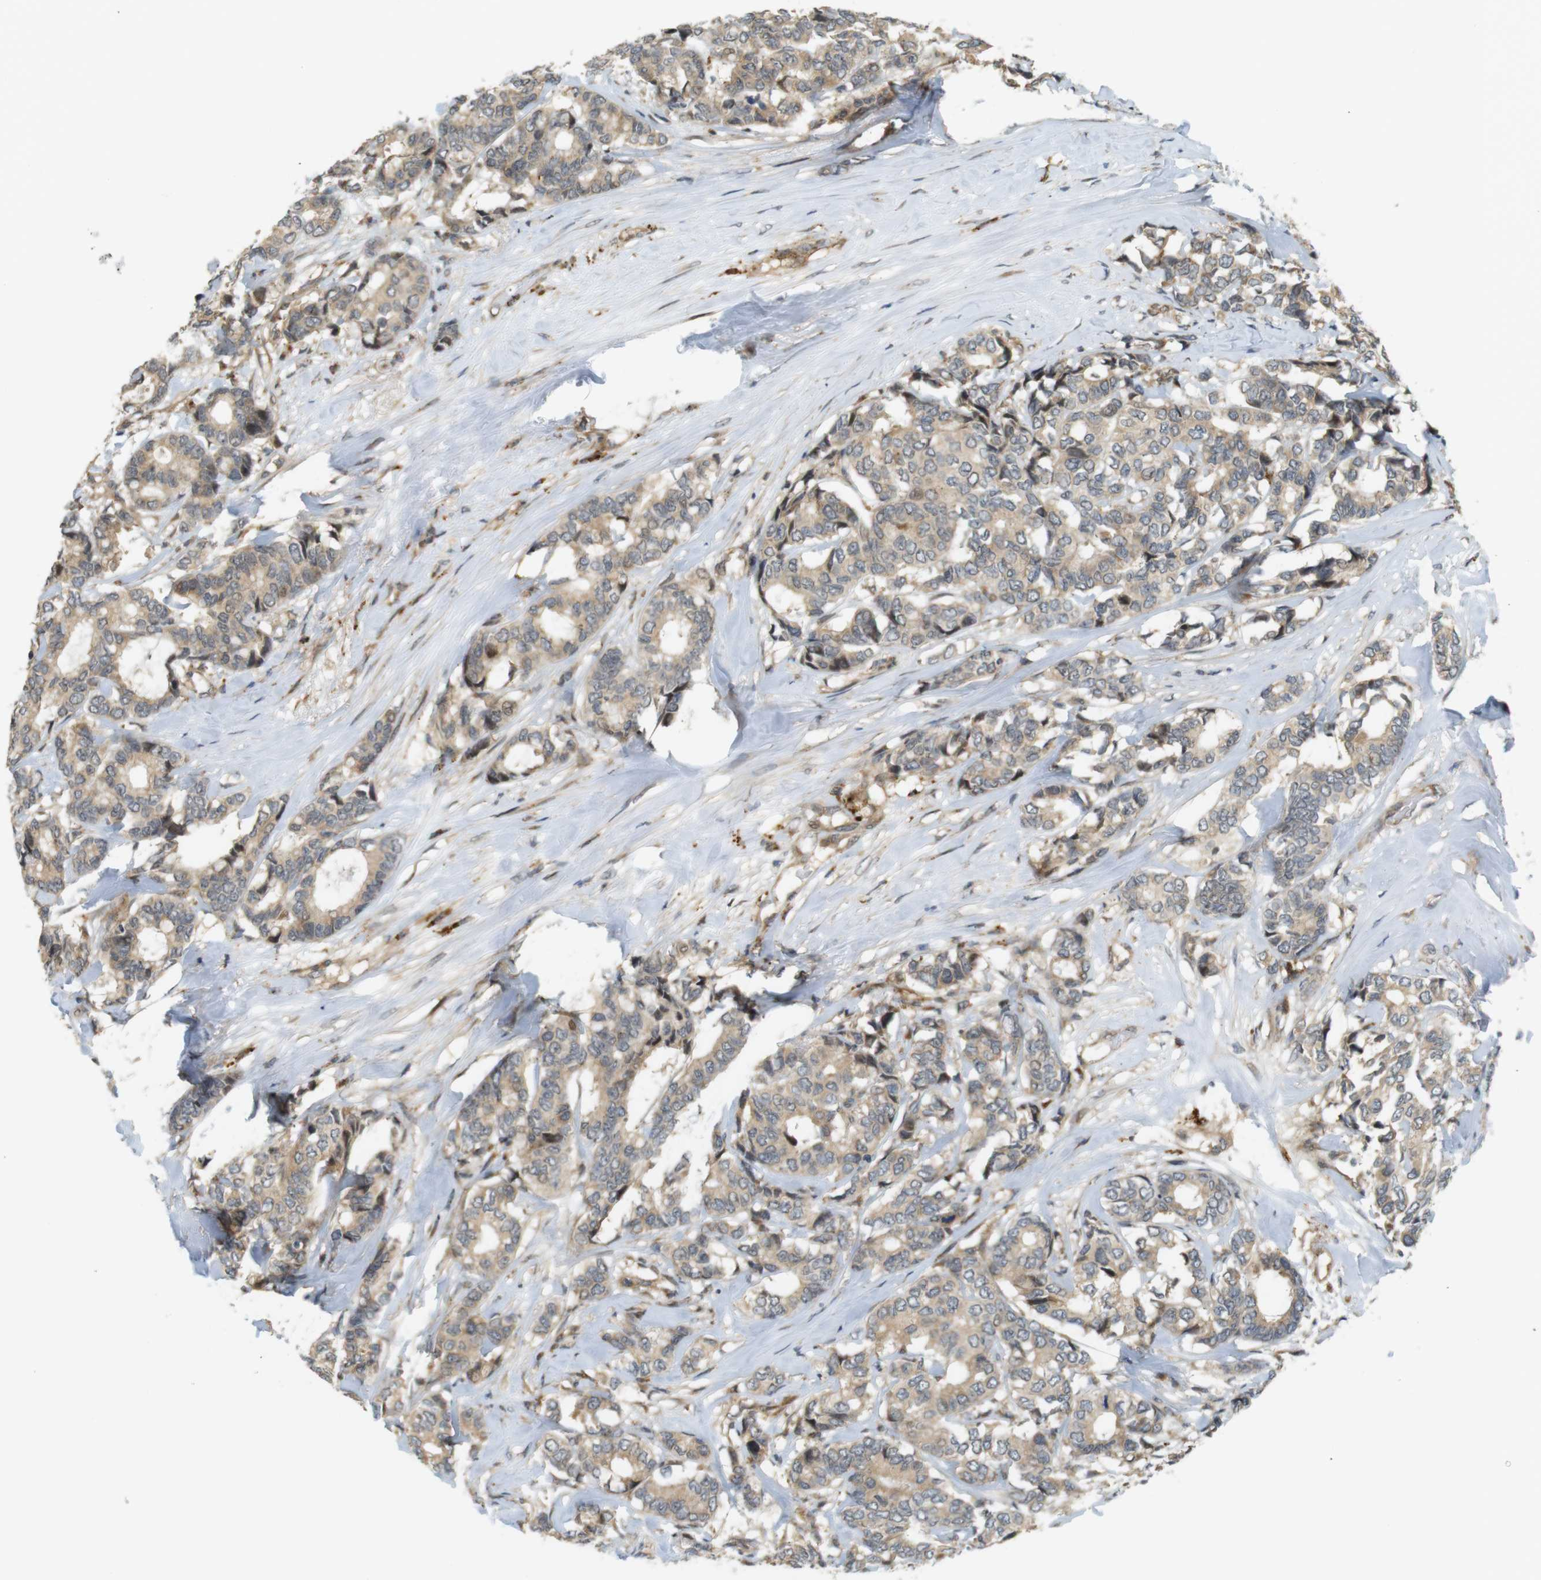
{"staining": {"intensity": "weak", "quantity": ">75%", "location": "cytoplasmic/membranous"}, "tissue": "breast cancer", "cell_type": "Tumor cells", "image_type": "cancer", "snomed": [{"axis": "morphology", "description": "Duct carcinoma"}, {"axis": "topography", "description": "Breast"}], "caption": "Invasive ductal carcinoma (breast) stained with a brown dye shows weak cytoplasmic/membranous positive staining in approximately >75% of tumor cells.", "gene": "TSPAN9", "patient": {"sex": "female", "age": 87}}